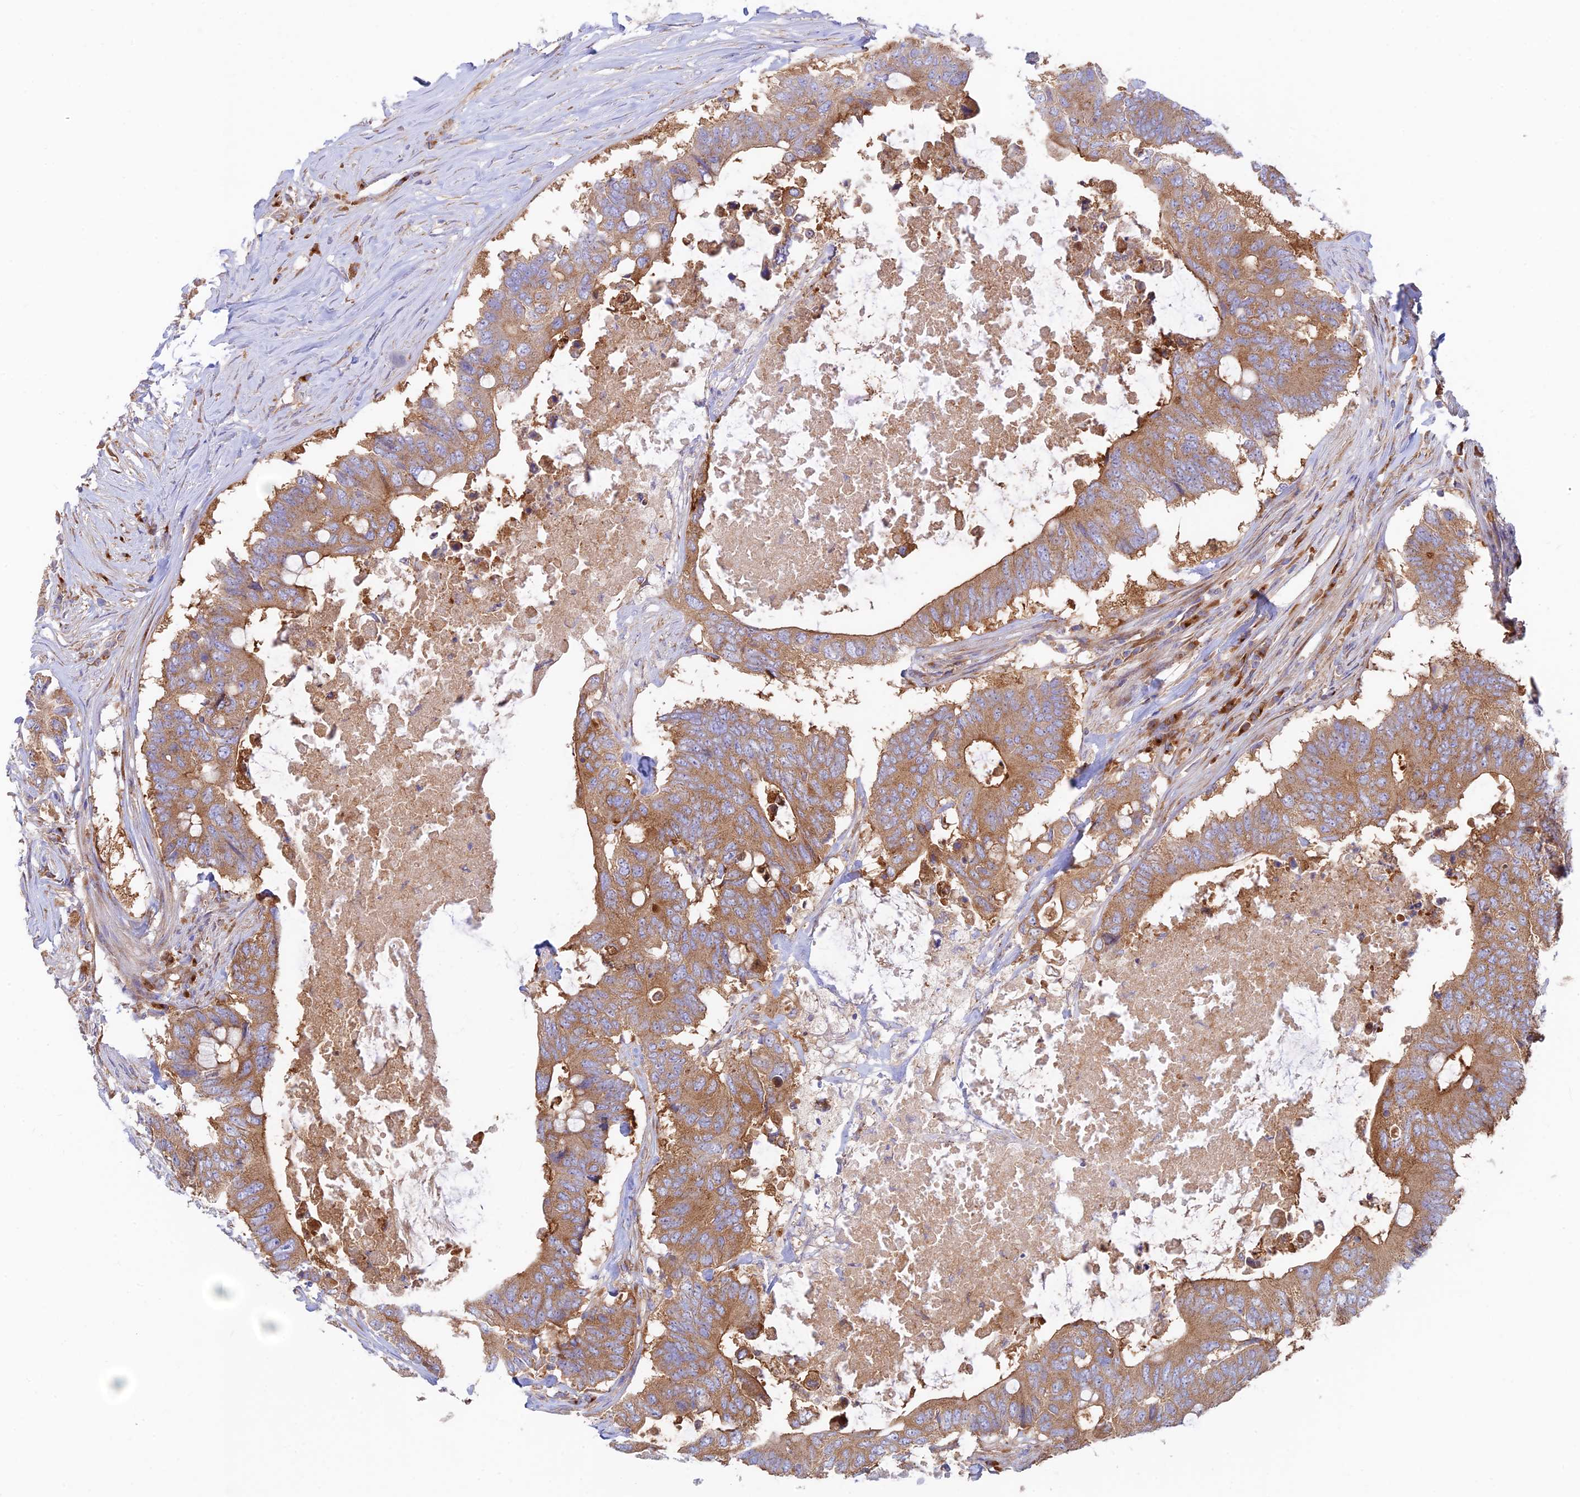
{"staining": {"intensity": "moderate", "quantity": ">75%", "location": "cytoplasmic/membranous"}, "tissue": "colorectal cancer", "cell_type": "Tumor cells", "image_type": "cancer", "snomed": [{"axis": "morphology", "description": "Adenocarcinoma, NOS"}, {"axis": "topography", "description": "Colon"}], "caption": "Brown immunohistochemical staining in human colorectal cancer reveals moderate cytoplasmic/membranous expression in approximately >75% of tumor cells. (DAB IHC with brightfield microscopy, high magnification).", "gene": "GOLGA3", "patient": {"sex": "male", "age": 71}}